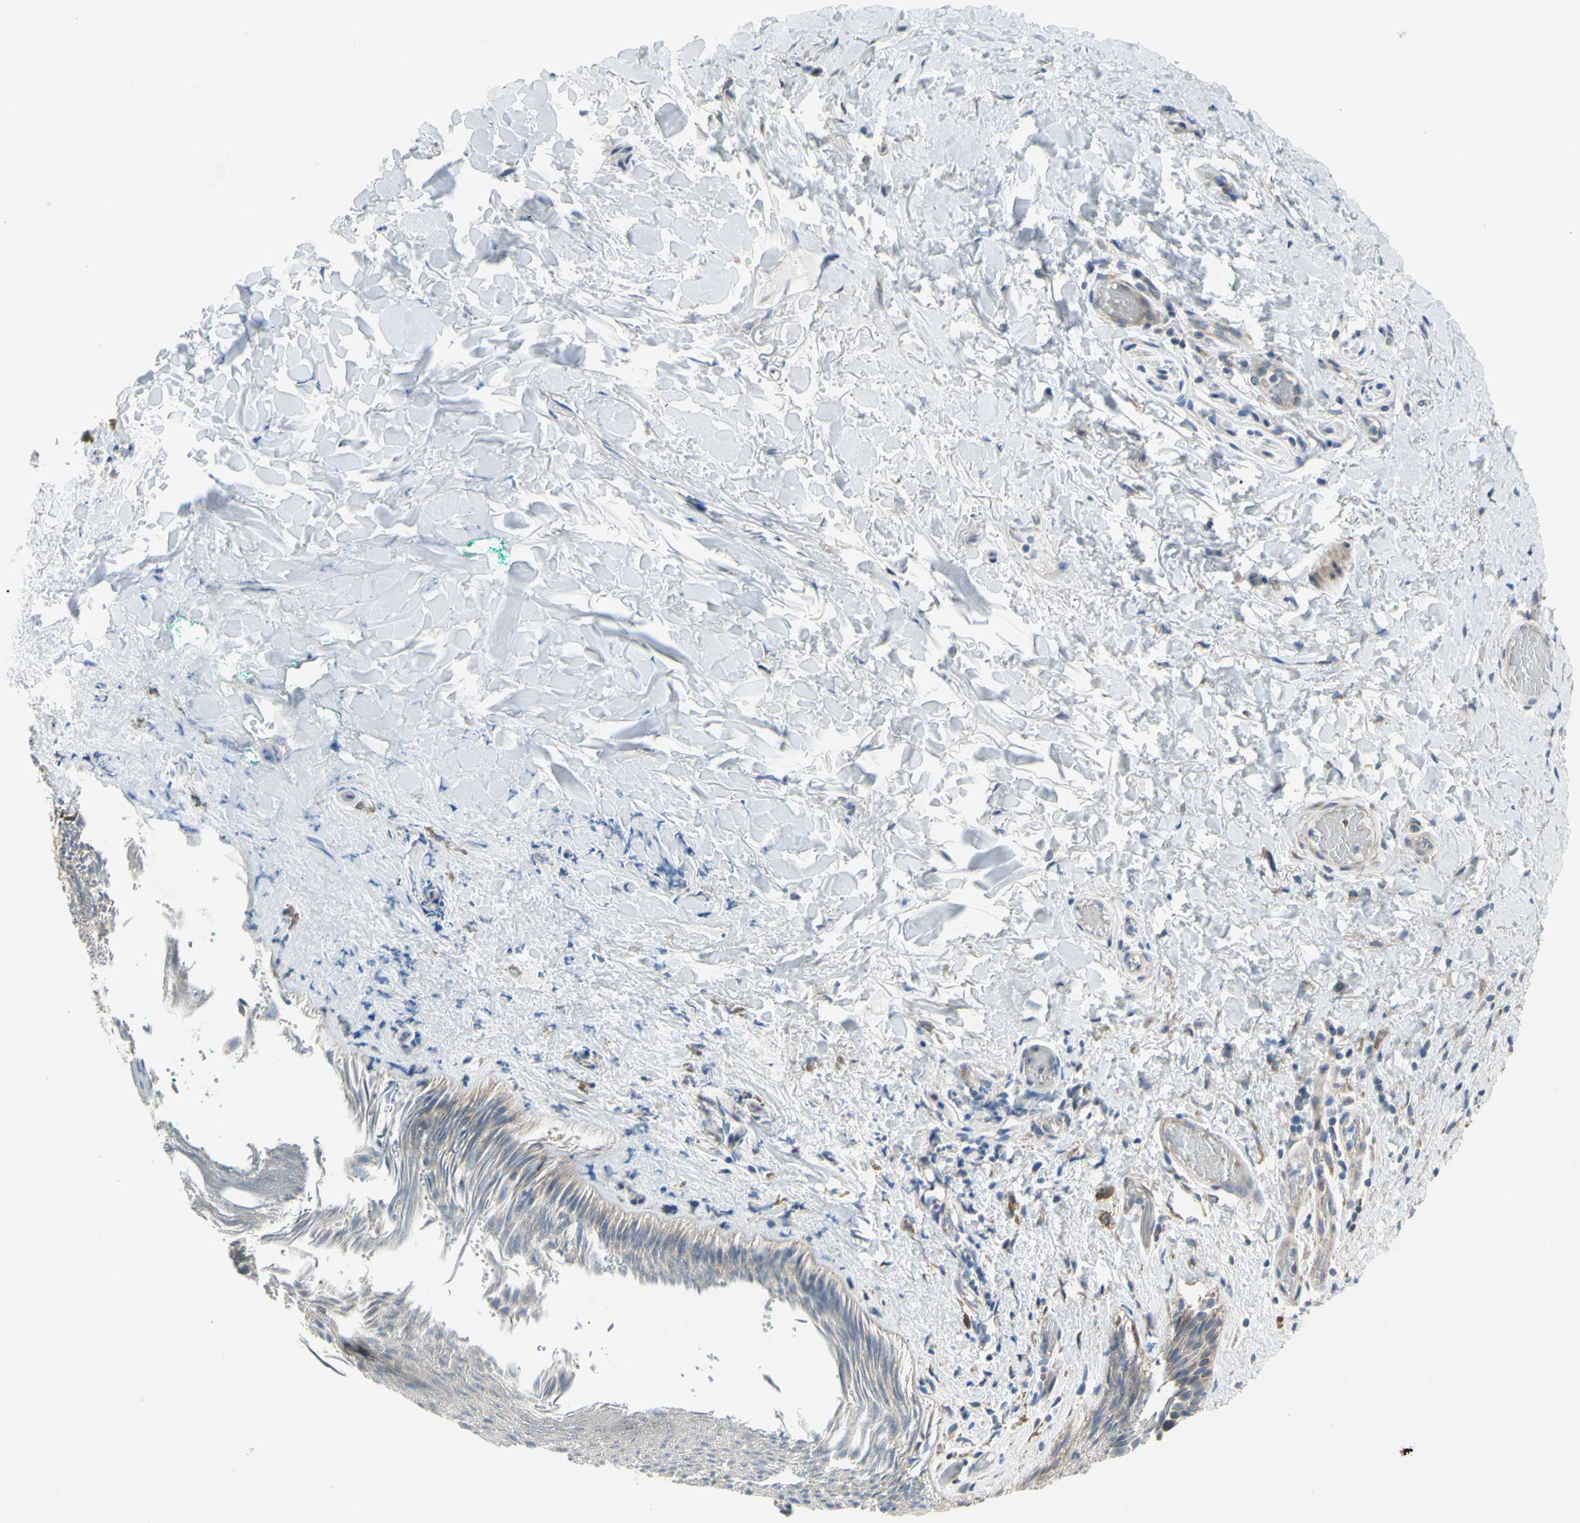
{"staining": {"intensity": "weak", "quantity": "25%-75%", "location": "cytoplasmic/membranous"}, "tissue": "skin", "cell_type": "Epidermal cells", "image_type": "normal", "snomed": [{"axis": "morphology", "description": "Normal tissue, NOS"}, {"axis": "topography", "description": "Anal"}], "caption": "IHC of unremarkable human skin demonstrates low levels of weak cytoplasmic/membranous positivity in about 25%-75% of epidermal cells.", "gene": "GRAMD2B", "patient": {"sex": "male", "age": 74}}